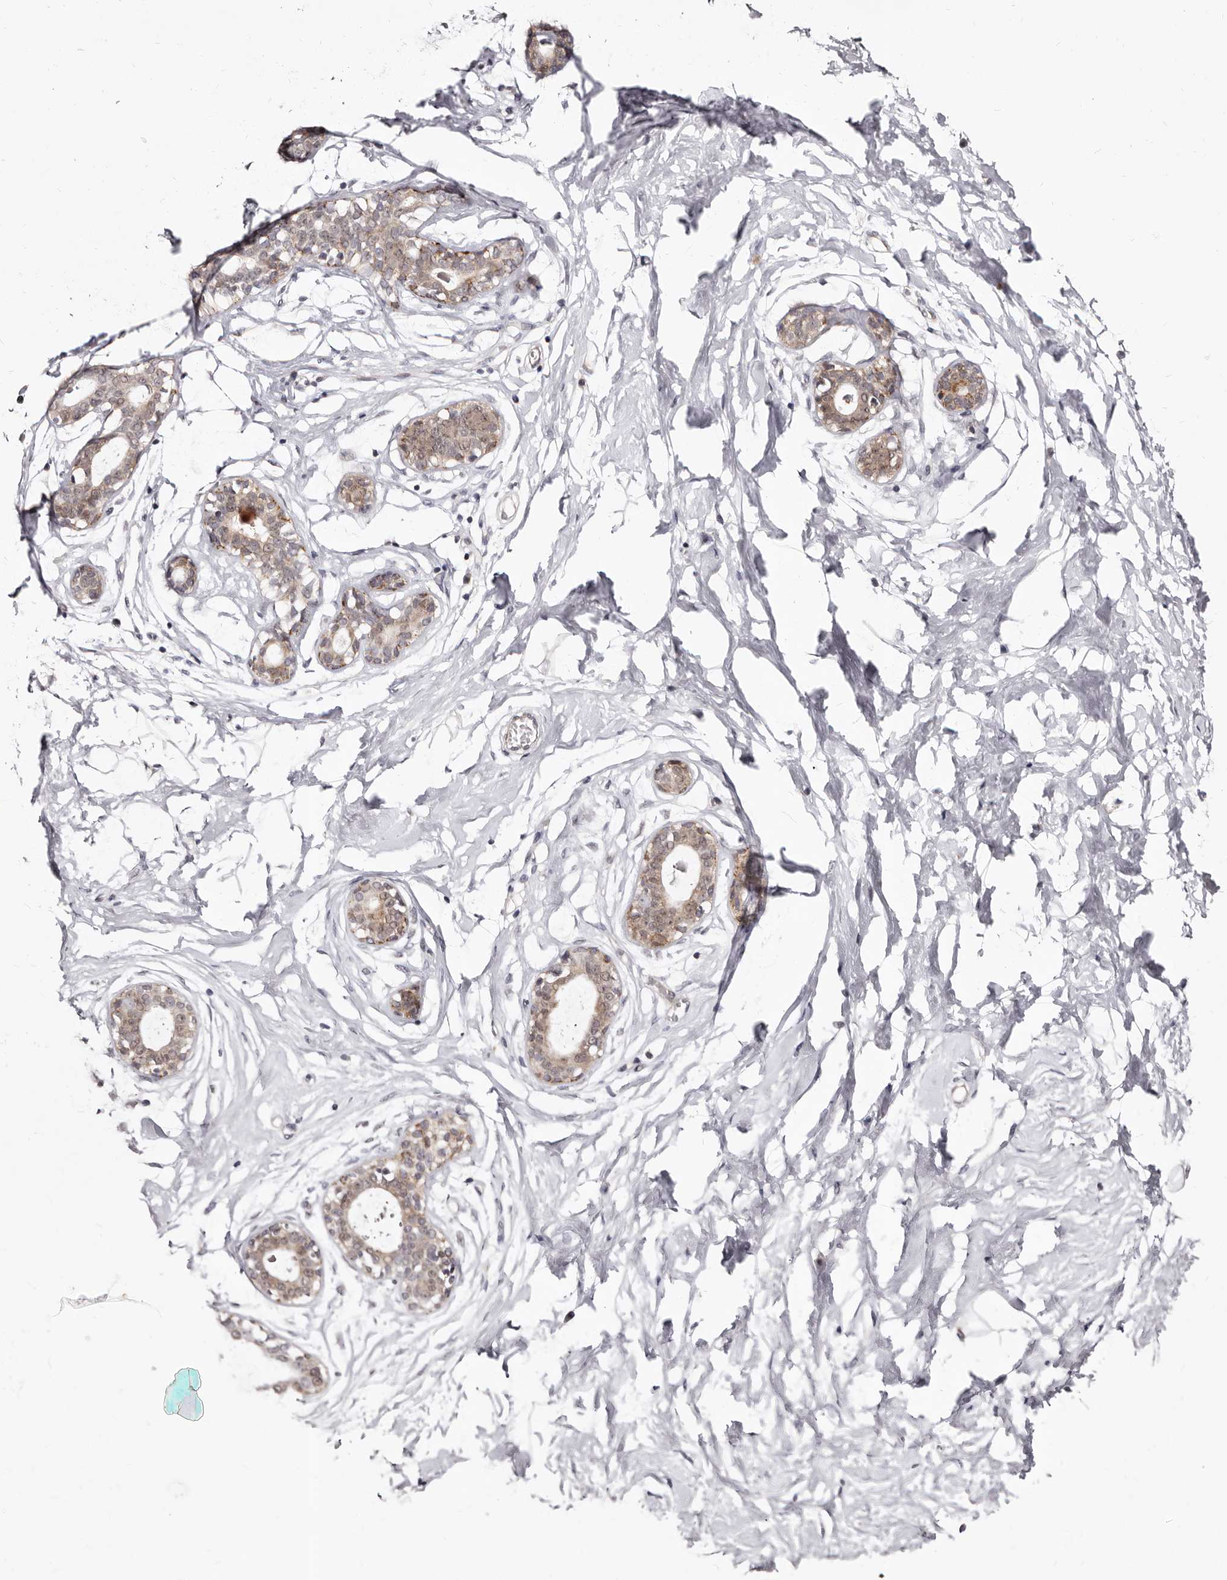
{"staining": {"intensity": "negative", "quantity": "none", "location": "none"}, "tissue": "breast", "cell_type": "Adipocytes", "image_type": "normal", "snomed": [{"axis": "morphology", "description": "Normal tissue, NOS"}, {"axis": "morphology", "description": "Adenoma, NOS"}, {"axis": "topography", "description": "Breast"}], "caption": "DAB (3,3'-diaminobenzidine) immunohistochemical staining of unremarkable human breast shows no significant expression in adipocytes. (DAB IHC visualized using brightfield microscopy, high magnification).", "gene": "PHF20L1", "patient": {"sex": "female", "age": 23}}